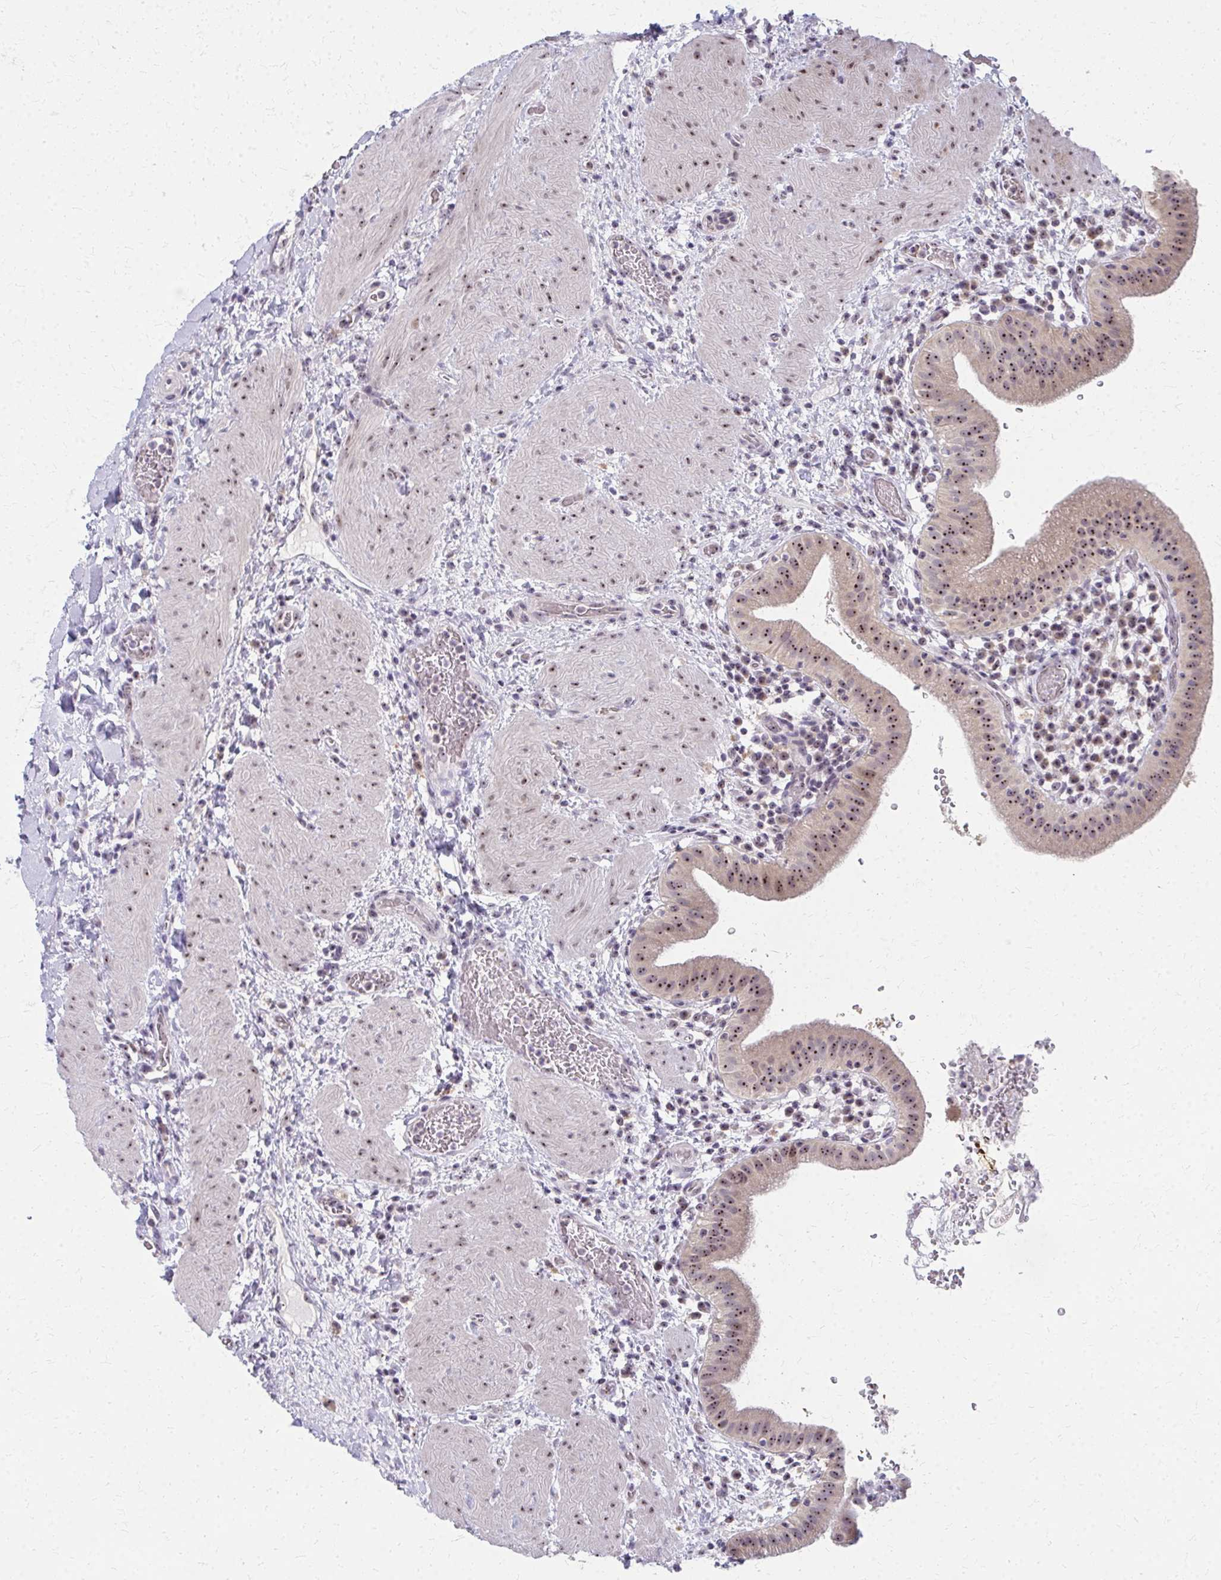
{"staining": {"intensity": "moderate", "quantity": ">75%", "location": "cytoplasmic/membranous,nuclear"}, "tissue": "gallbladder", "cell_type": "Glandular cells", "image_type": "normal", "snomed": [{"axis": "morphology", "description": "Normal tissue, NOS"}, {"axis": "topography", "description": "Gallbladder"}], "caption": "Immunohistochemical staining of benign human gallbladder exhibits moderate cytoplasmic/membranous,nuclear protein positivity in approximately >75% of glandular cells.", "gene": "NUDT16", "patient": {"sex": "male", "age": 26}}